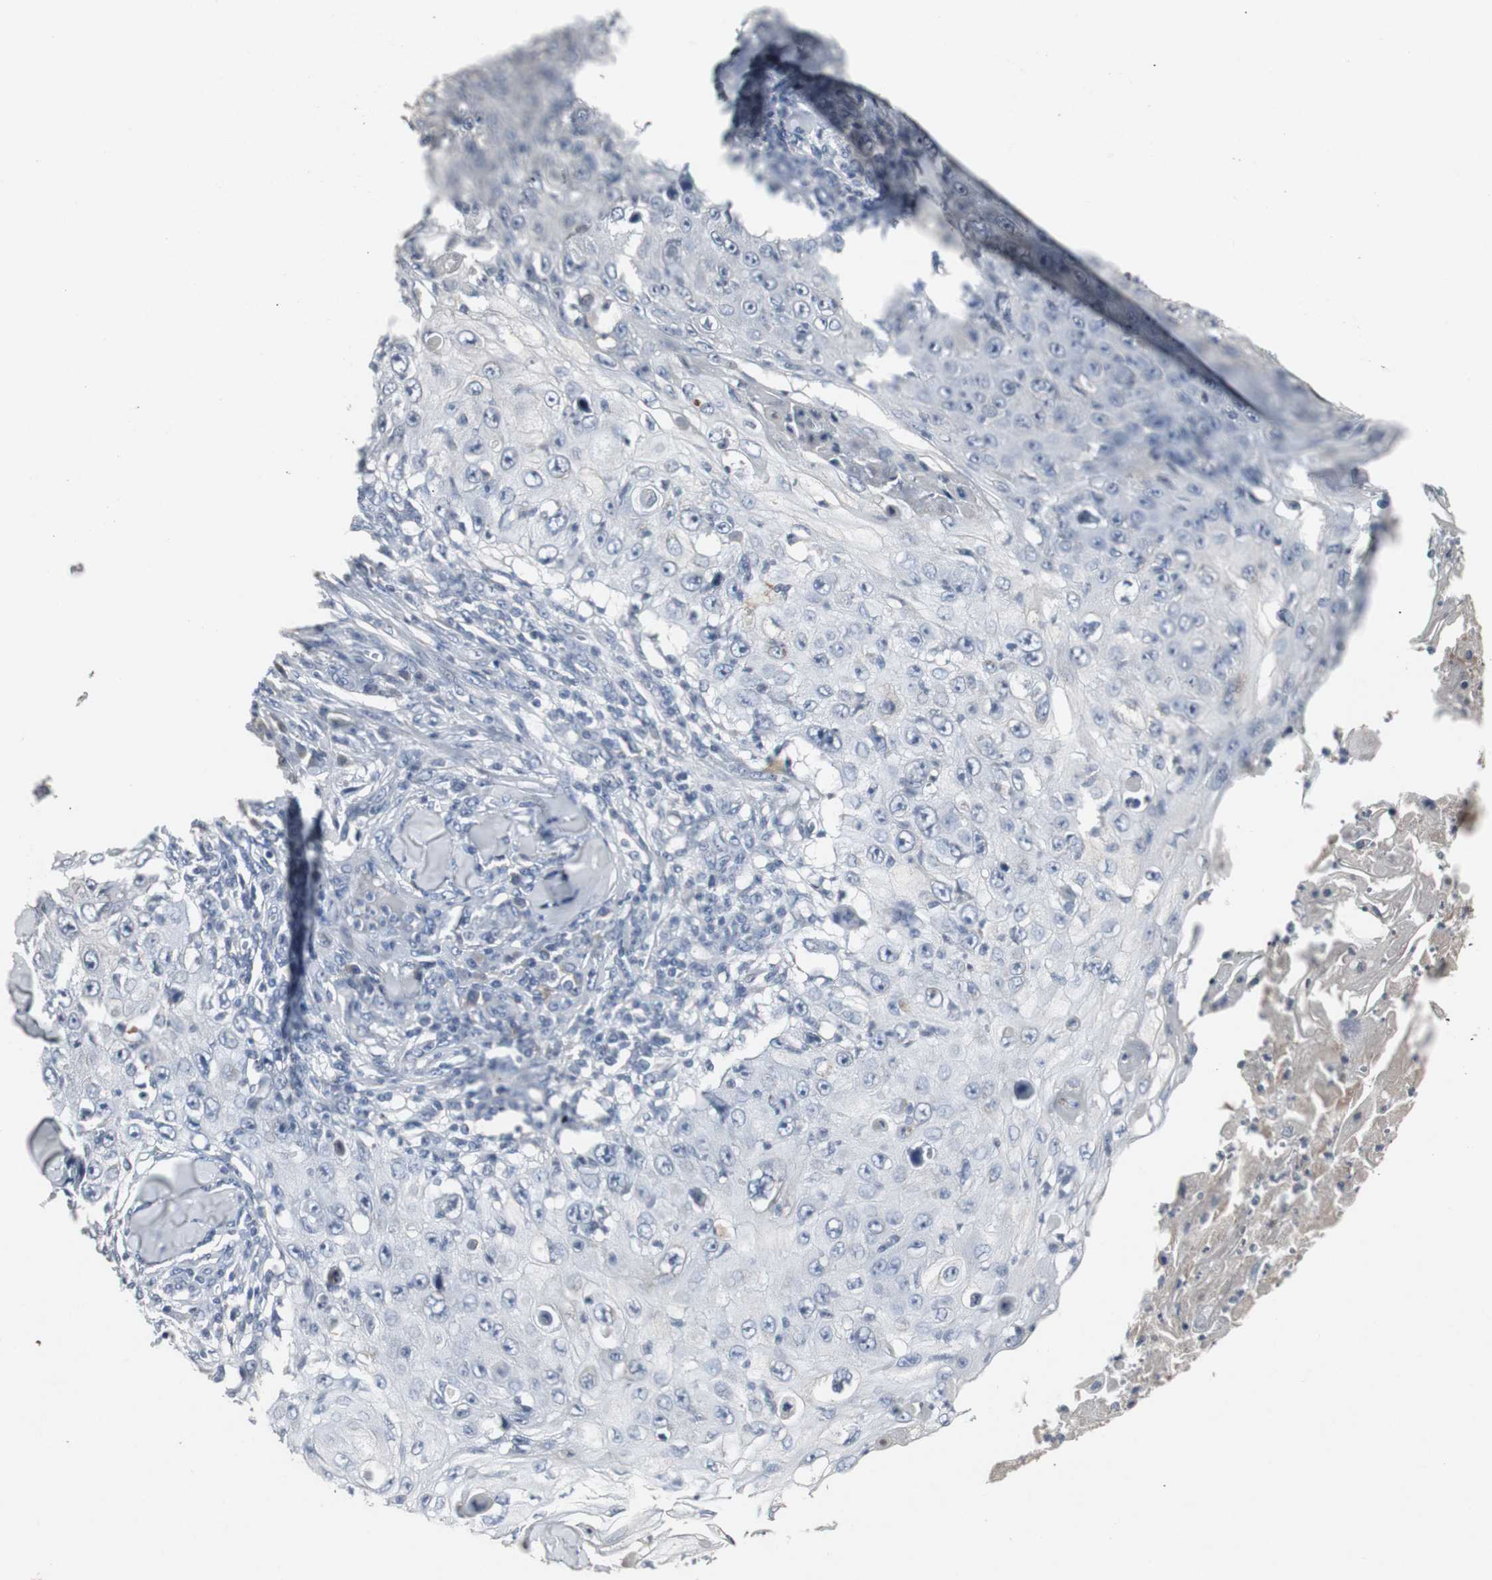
{"staining": {"intensity": "negative", "quantity": "none", "location": "none"}, "tissue": "skin cancer", "cell_type": "Tumor cells", "image_type": "cancer", "snomed": [{"axis": "morphology", "description": "Squamous cell carcinoma, NOS"}, {"axis": "topography", "description": "Skin"}], "caption": "This is an IHC photomicrograph of human skin squamous cell carcinoma. There is no staining in tumor cells.", "gene": "ACAA1", "patient": {"sex": "male", "age": 86}}